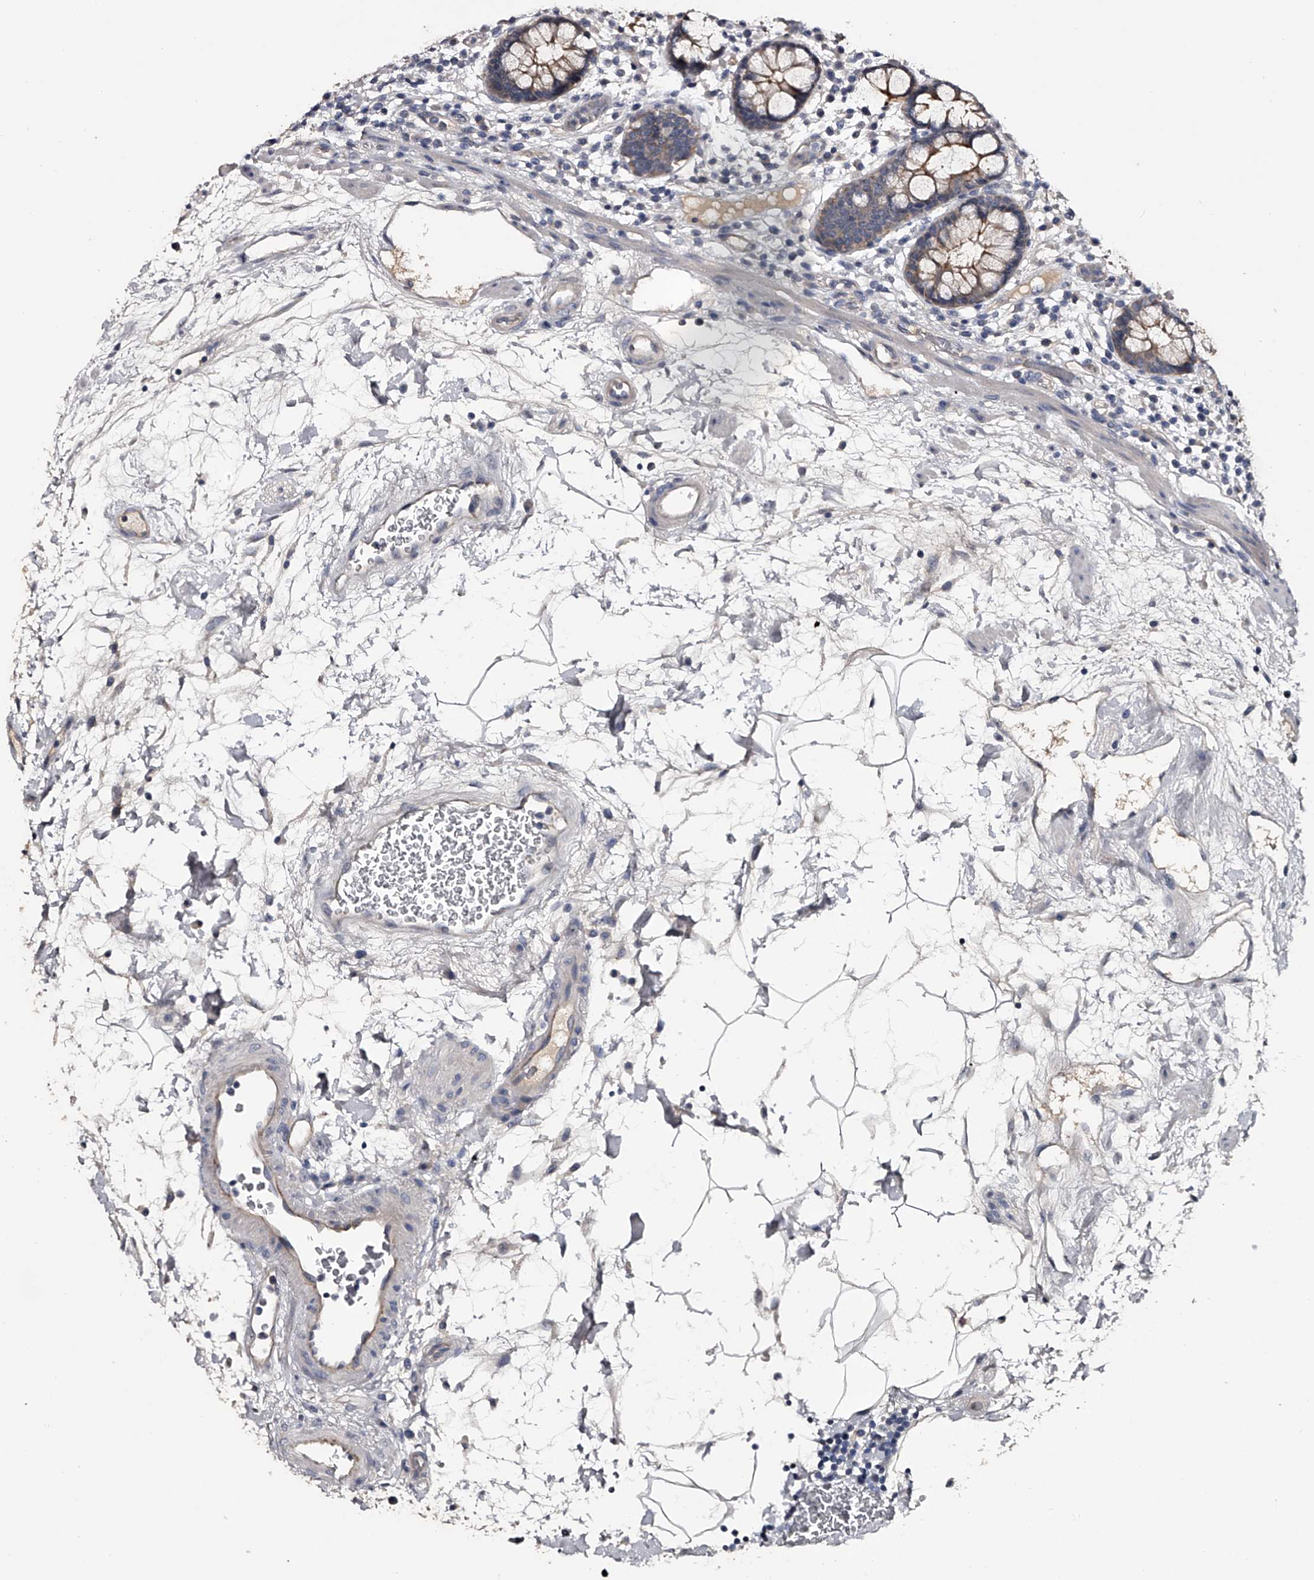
{"staining": {"intensity": "weak", "quantity": "25%-75%", "location": "cytoplasmic/membranous"}, "tissue": "colon", "cell_type": "Endothelial cells", "image_type": "normal", "snomed": [{"axis": "morphology", "description": "Normal tissue, NOS"}, {"axis": "topography", "description": "Colon"}], "caption": "DAB (3,3'-diaminobenzidine) immunohistochemical staining of normal colon displays weak cytoplasmic/membranous protein positivity in approximately 25%-75% of endothelial cells. The staining was performed using DAB to visualize the protein expression in brown, while the nuclei were stained in blue with hematoxylin (Magnification: 20x).", "gene": "MDN1", "patient": {"sex": "female", "age": 79}}